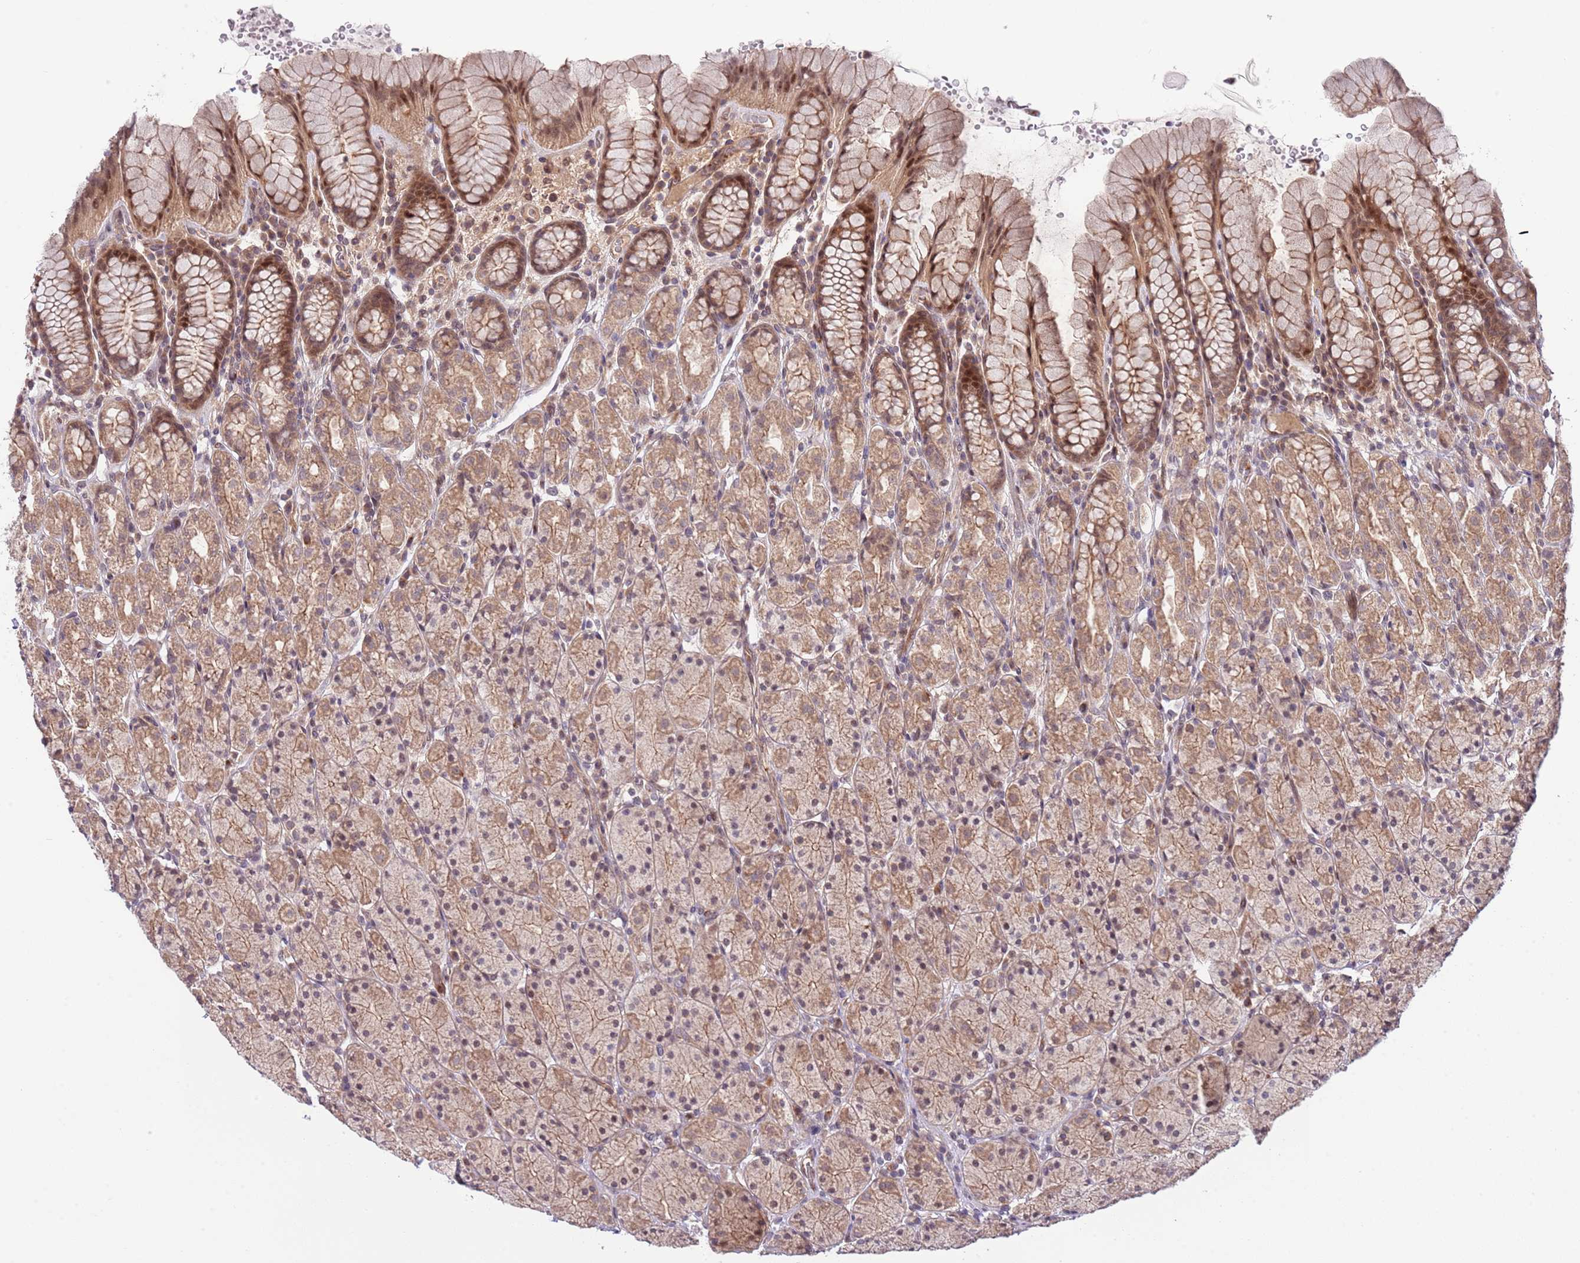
{"staining": {"intensity": "moderate", "quantity": ">75%", "location": "cytoplasmic/membranous,nuclear"}, "tissue": "stomach", "cell_type": "Glandular cells", "image_type": "normal", "snomed": [{"axis": "morphology", "description": "Normal tissue, NOS"}, {"axis": "topography", "description": "Stomach, upper"}, {"axis": "topography", "description": "Stomach"}], "caption": "Immunohistochemistry of unremarkable stomach shows medium levels of moderate cytoplasmic/membranous,nuclear staining in approximately >75% of glandular cells.", "gene": "PRR16", "patient": {"sex": "male", "age": 62}}